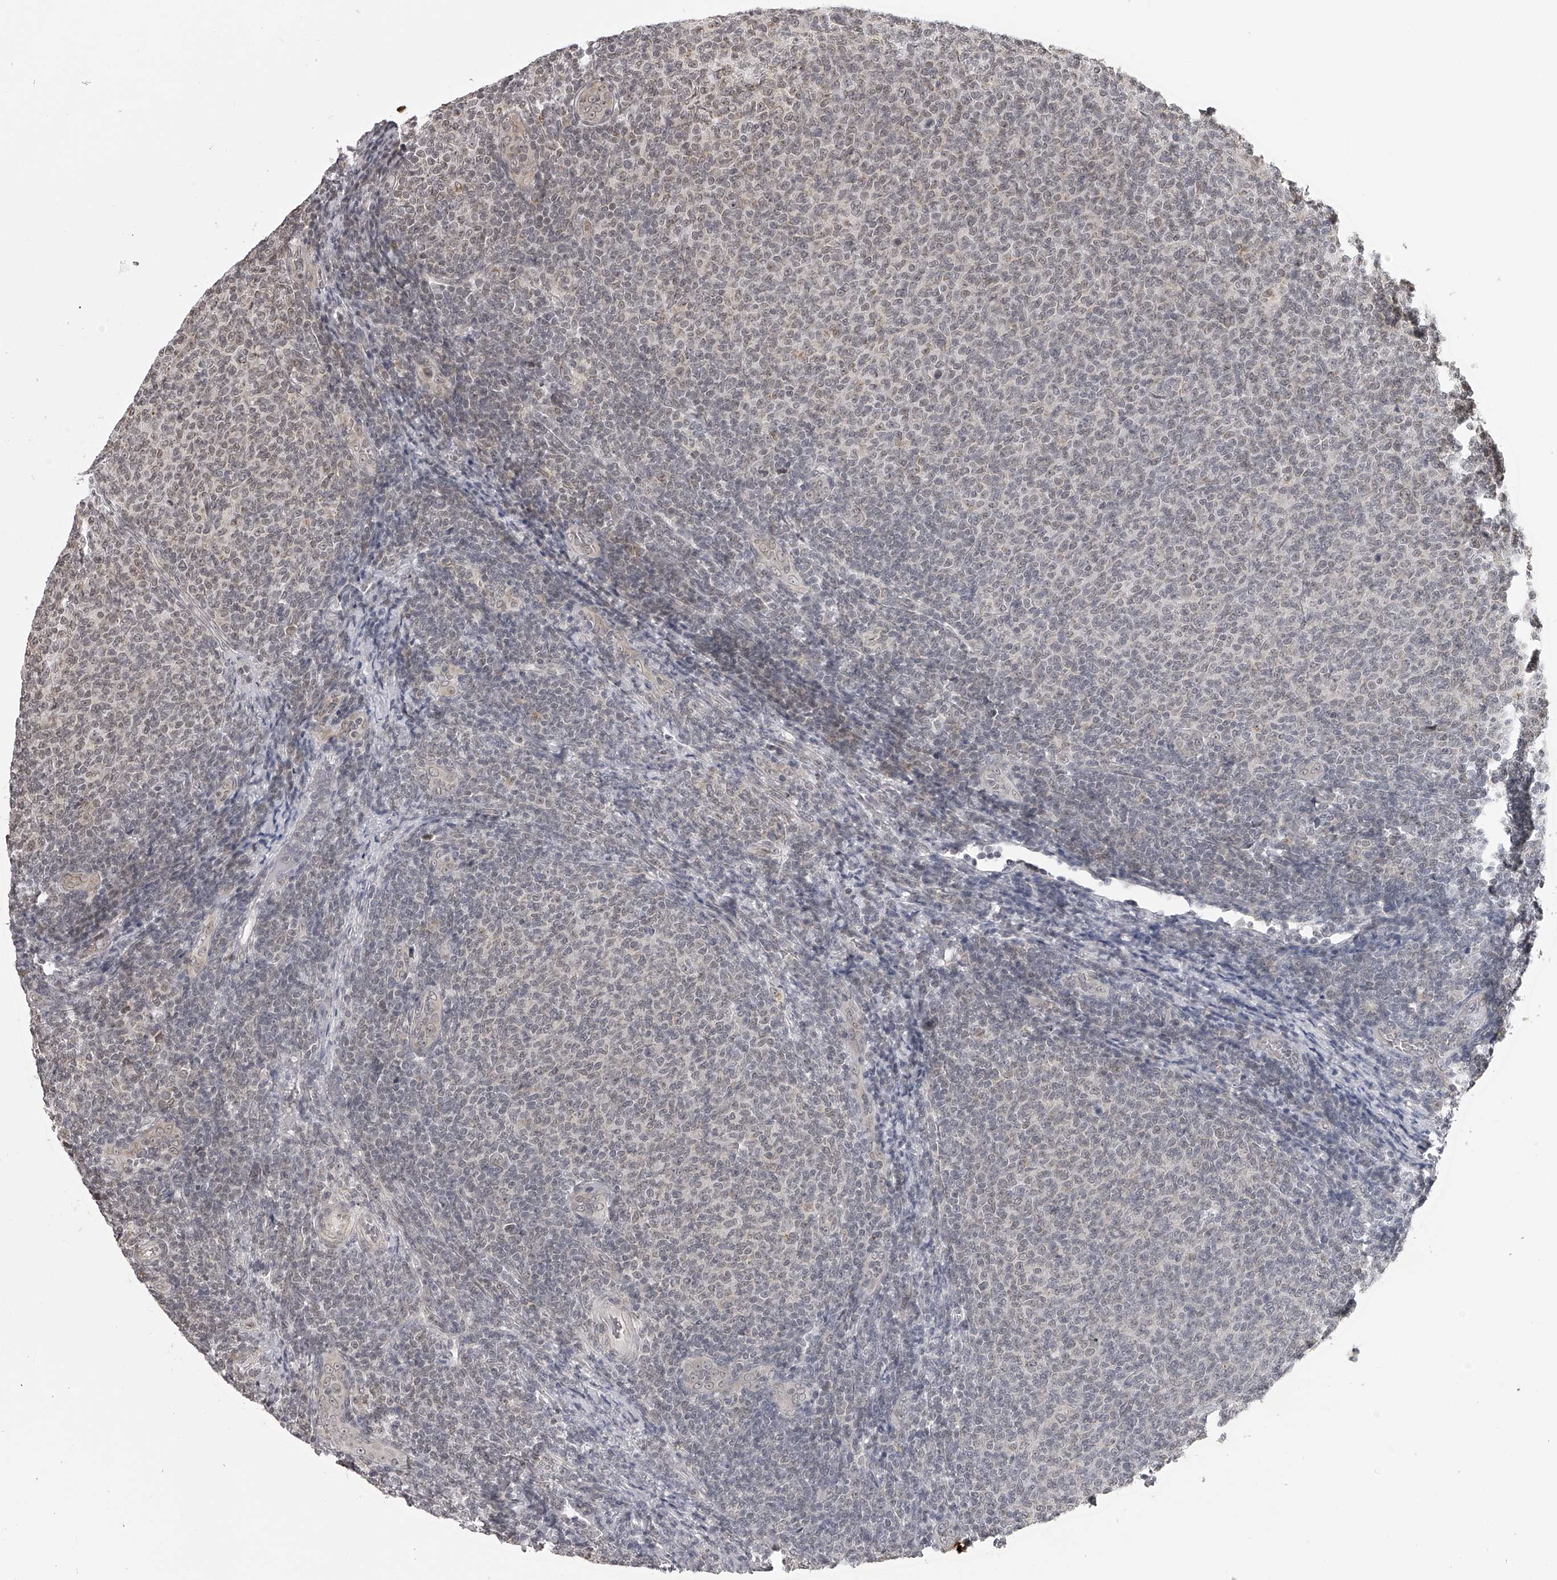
{"staining": {"intensity": "weak", "quantity": "<25%", "location": "nuclear"}, "tissue": "lymphoma", "cell_type": "Tumor cells", "image_type": "cancer", "snomed": [{"axis": "morphology", "description": "Malignant lymphoma, non-Hodgkin's type, Low grade"}, {"axis": "topography", "description": "Lymph node"}], "caption": "Human lymphoma stained for a protein using immunohistochemistry demonstrates no staining in tumor cells.", "gene": "ODF2L", "patient": {"sex": "male", "age": 66}}